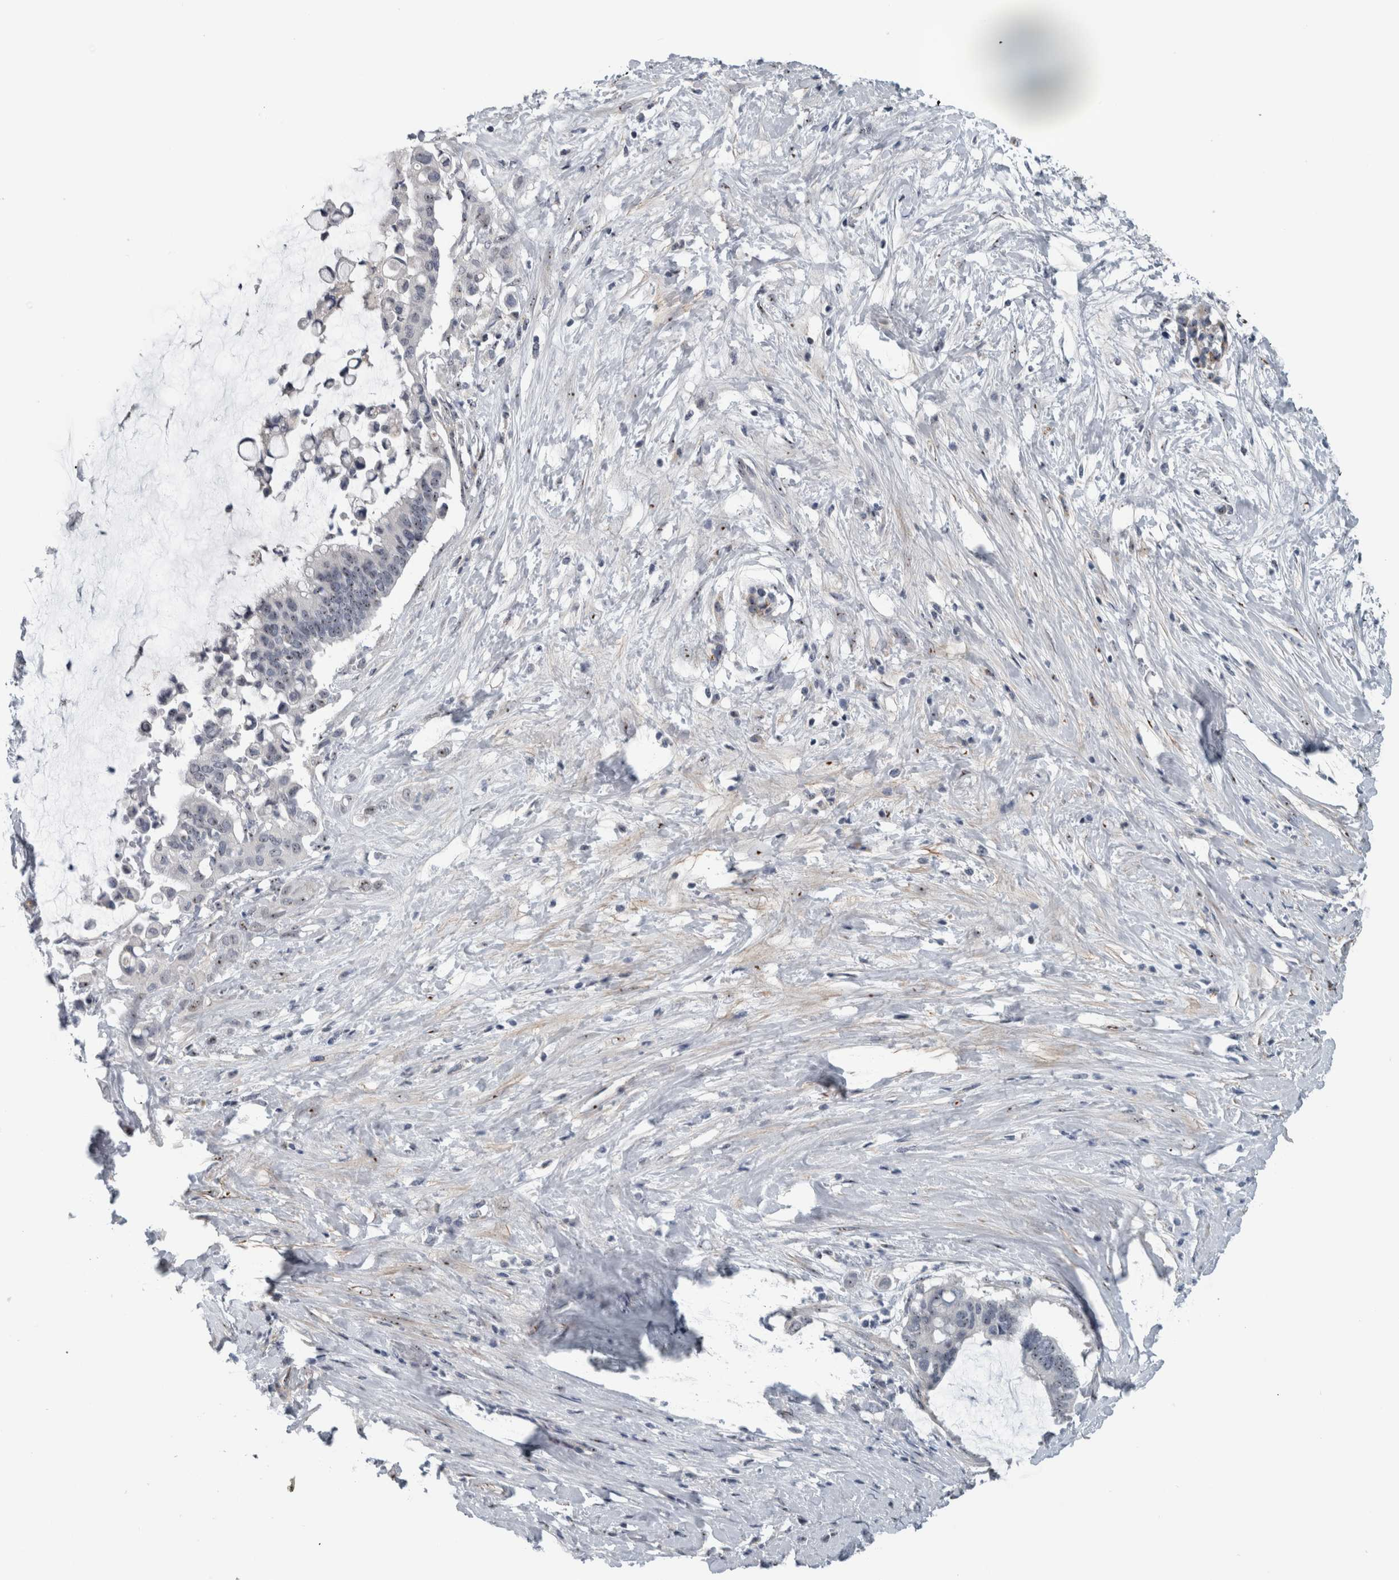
{"staining": {"intensity": "negative", "quantity": "none", "location": "none"}, "tissue": "pancreatic cancer", "cell_type": "Tumor cells", "image_type": "cancer", "snomed": [{"axis": "morphology", "description": "Adenocarcinoma, NOS"}, {"axis": "topography", "description": "Pancreas"}], "caption": "This is an IHC micrograph of pancreatic cancer (adenocarcinoma). There is no staining in tumor cells.", "gene": "UTP6", "patient": {"sex": "male", "age": 41}}